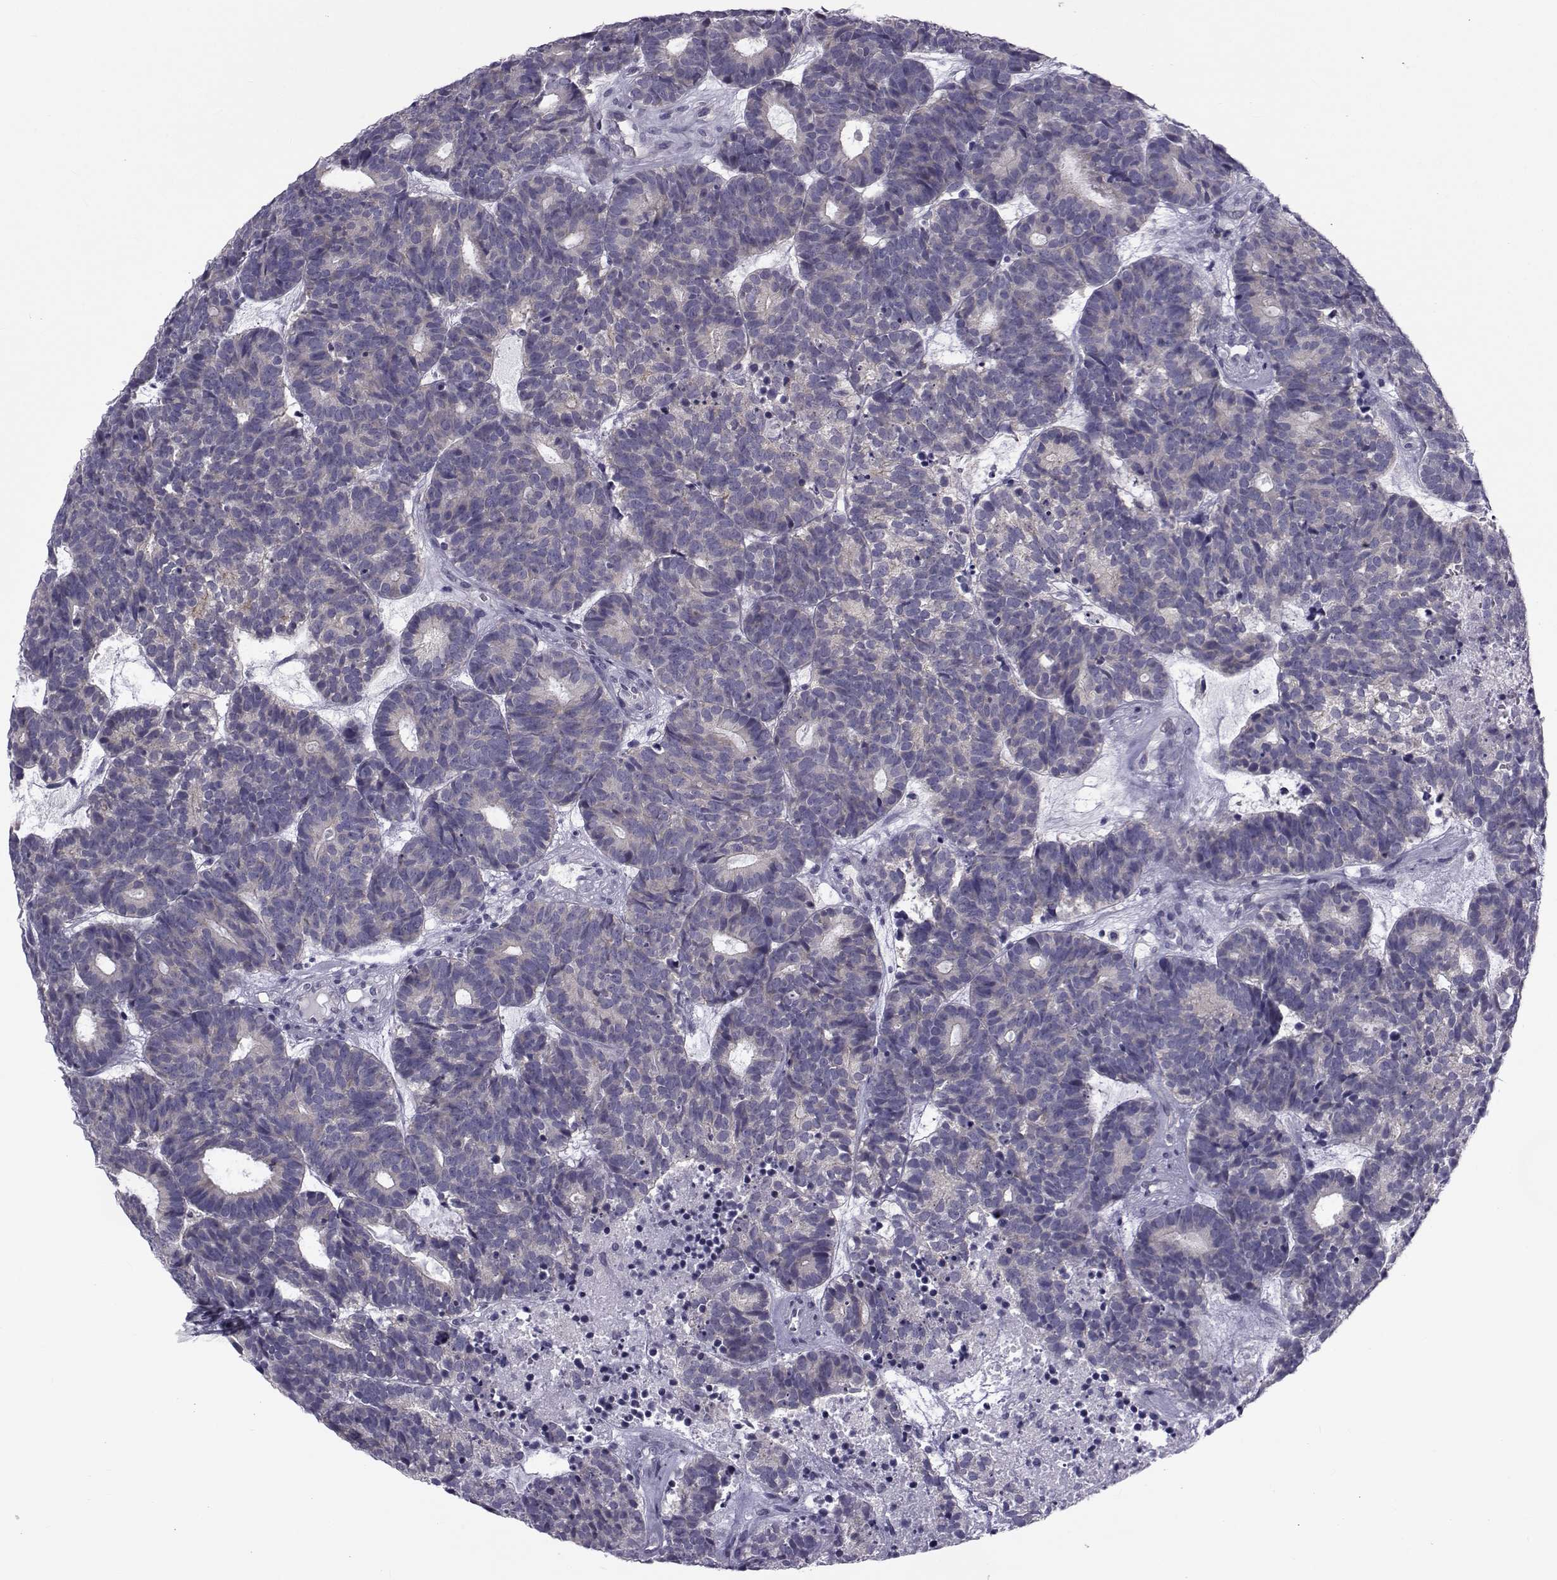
{"staining": {"intensity": "negative", "quantity": "none", "location": "none"}, "tissue": "head and neck cancer", "cell_type": "Tumor cells", "image_type": "cancer", "snomed": [{"axis": "morphology", "description": "Adenocarcinoma, NOS"}, {"axis": "topography", "description": "Head-Neck"}], "caption": "Human head and neck cancer (adenocarcinoma) stained for a protein using immunohistochemistry (IHC) reveals no positivity in tumor cells.", "gene": "COL22A1", "patient": {"sex": "female", "age": 81}}